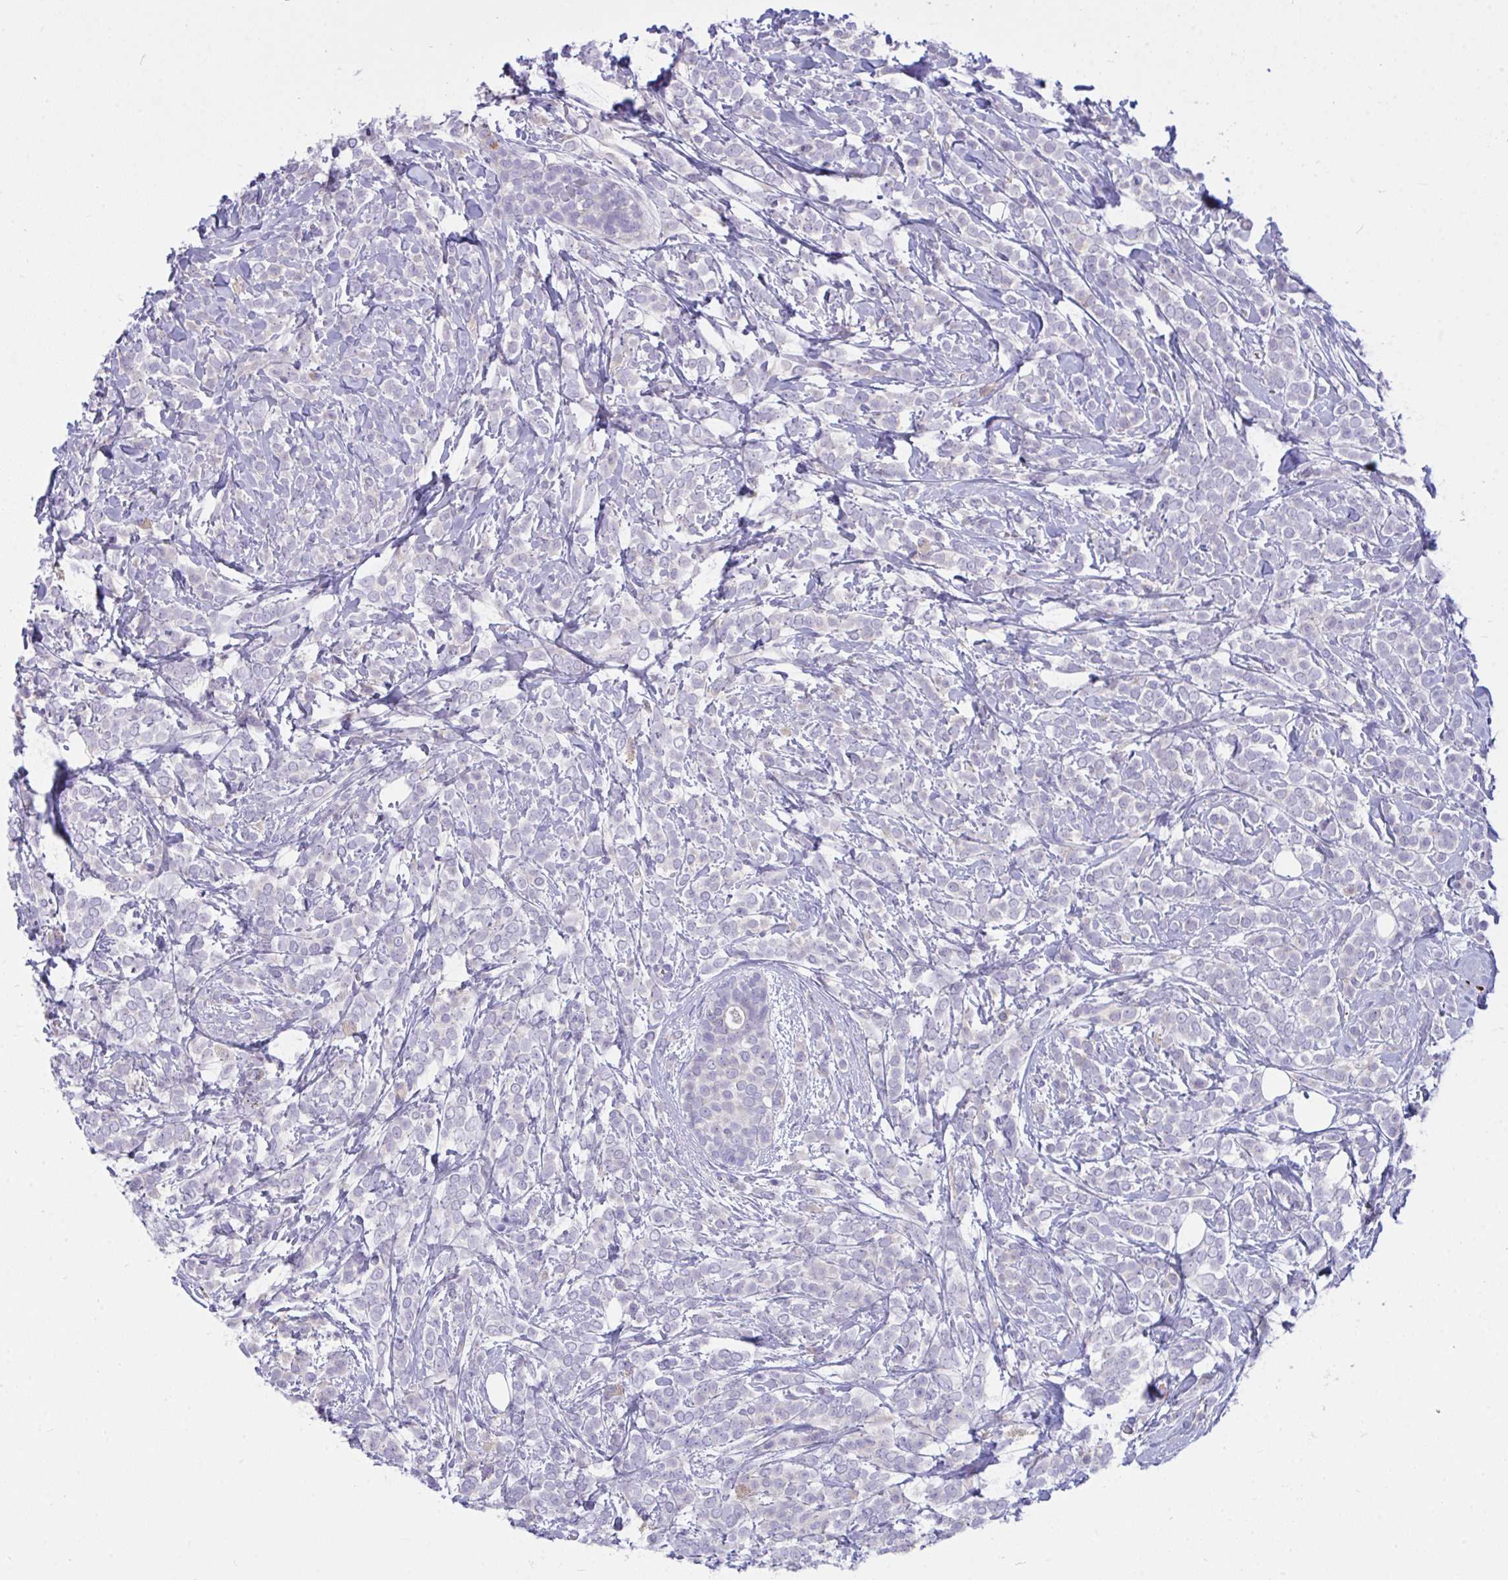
{"staining": {"intensity": "negative", "quantity": "none", "location": "none"}, "tissue": "breast cancer", "cell_type": "Tumor cells", "image_type": "cancer", "snomed": [{"axis": "morphology", "description": "Lobular carcinoma"}, {"axis": "topography", "description": "Breast"}], "caption": "IHC photomicrograph of neoplastic tissue: human lobular carcinoma (breast) stained with DAB displays no significant protein staining in tumor cells.", "gene": "SEMA6B", "patient": {"sex": "female", "age": 49}}